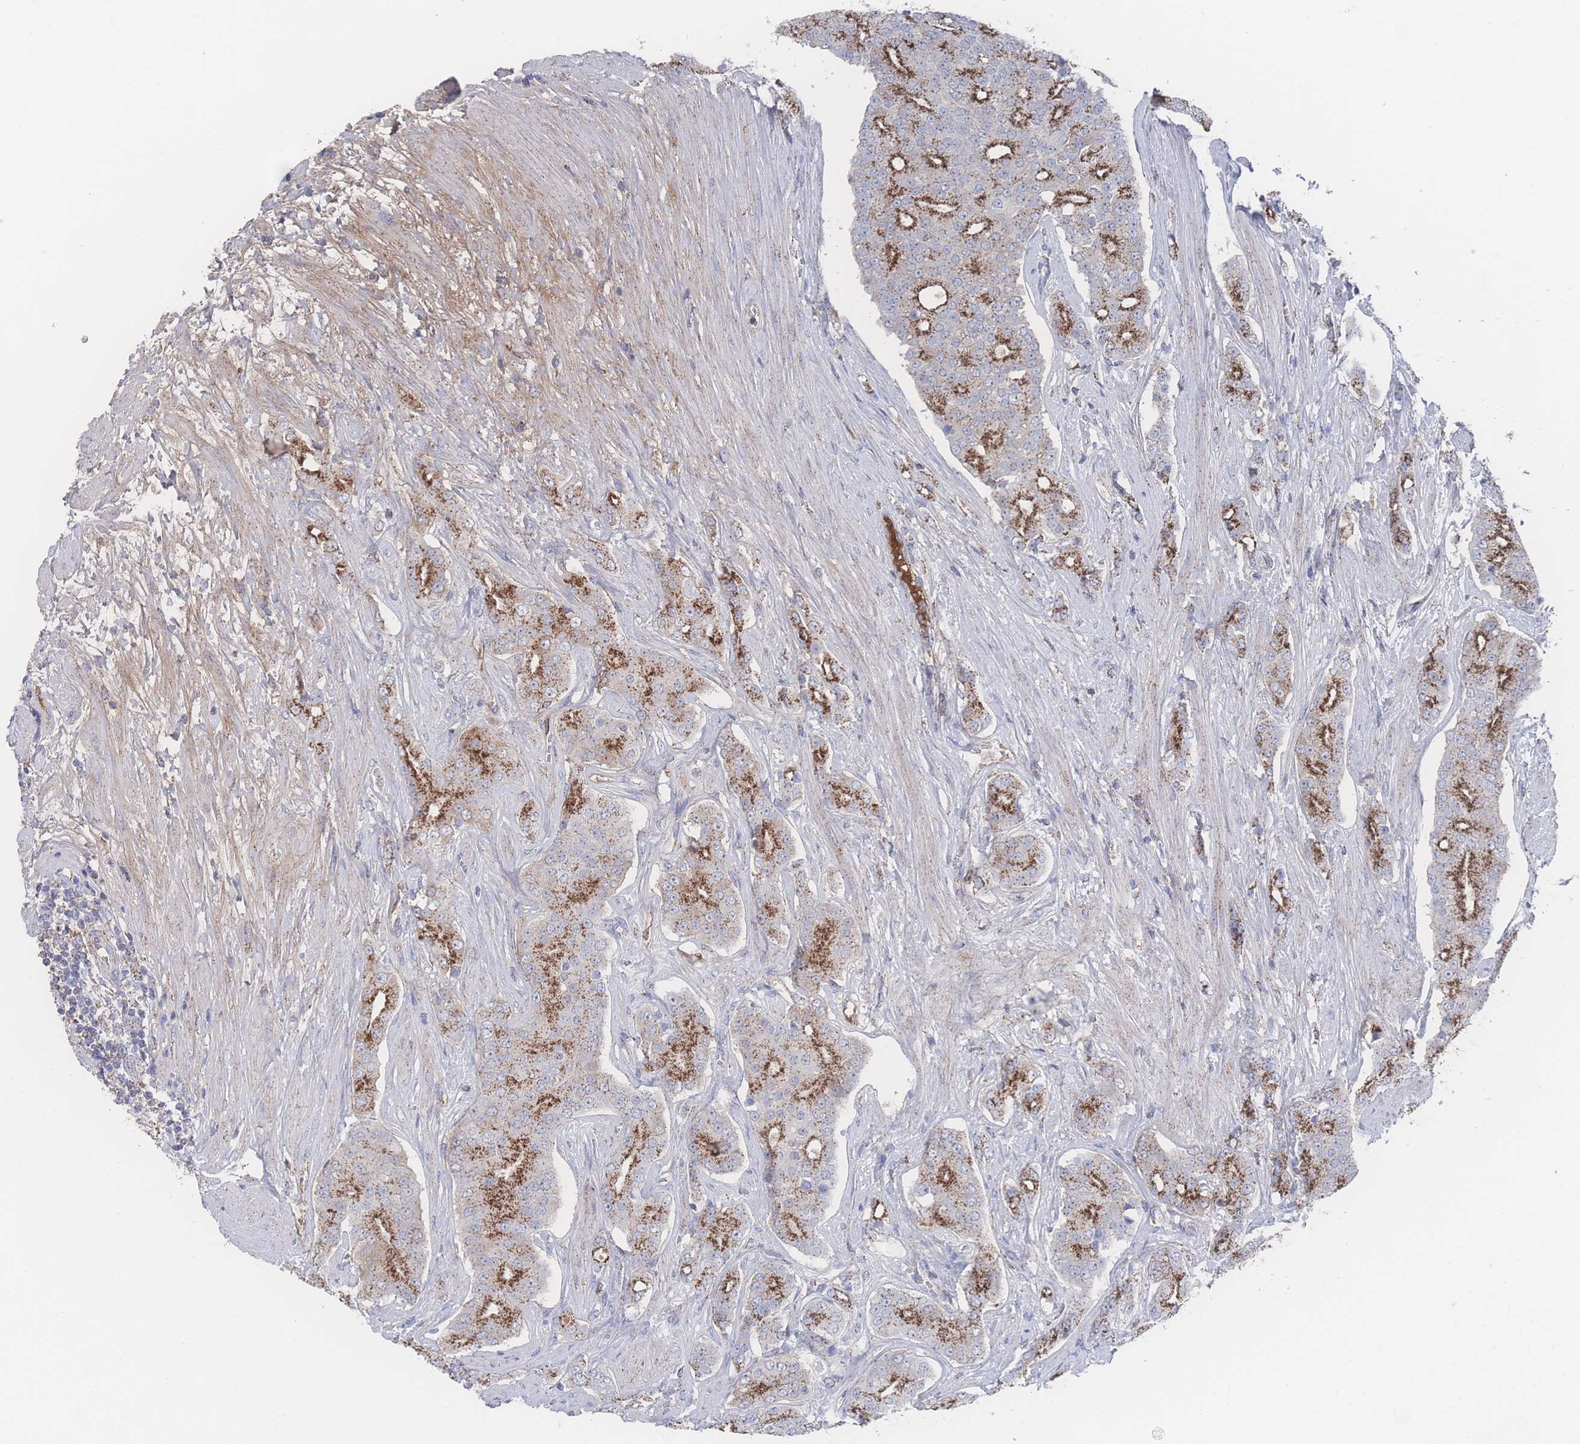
{"staining": {"intensity": "strong", "quantity": "25%-75%", "location": "cytoplasmic/membranous"}, "tissue": "prostate cancer", "cell_type": "Tumor cells", "image_type": "cancer", "snomed": [{"axis": "morphology", "description": "Adenocarcinoma, High grade"}, {"axis": "topography", "description": "Prostate"}], "caption": "This histopathology image reveals adenocarcinoma (high-grade) (prostate) stained with IHC to label a protein in brown. The cytoplasmic/membranous of tumor cells show strong positivity for the protein. Nuclei are counter-stained blue.", "gene": "PEX14", "patient": {"sex": "male", "age": 71}}